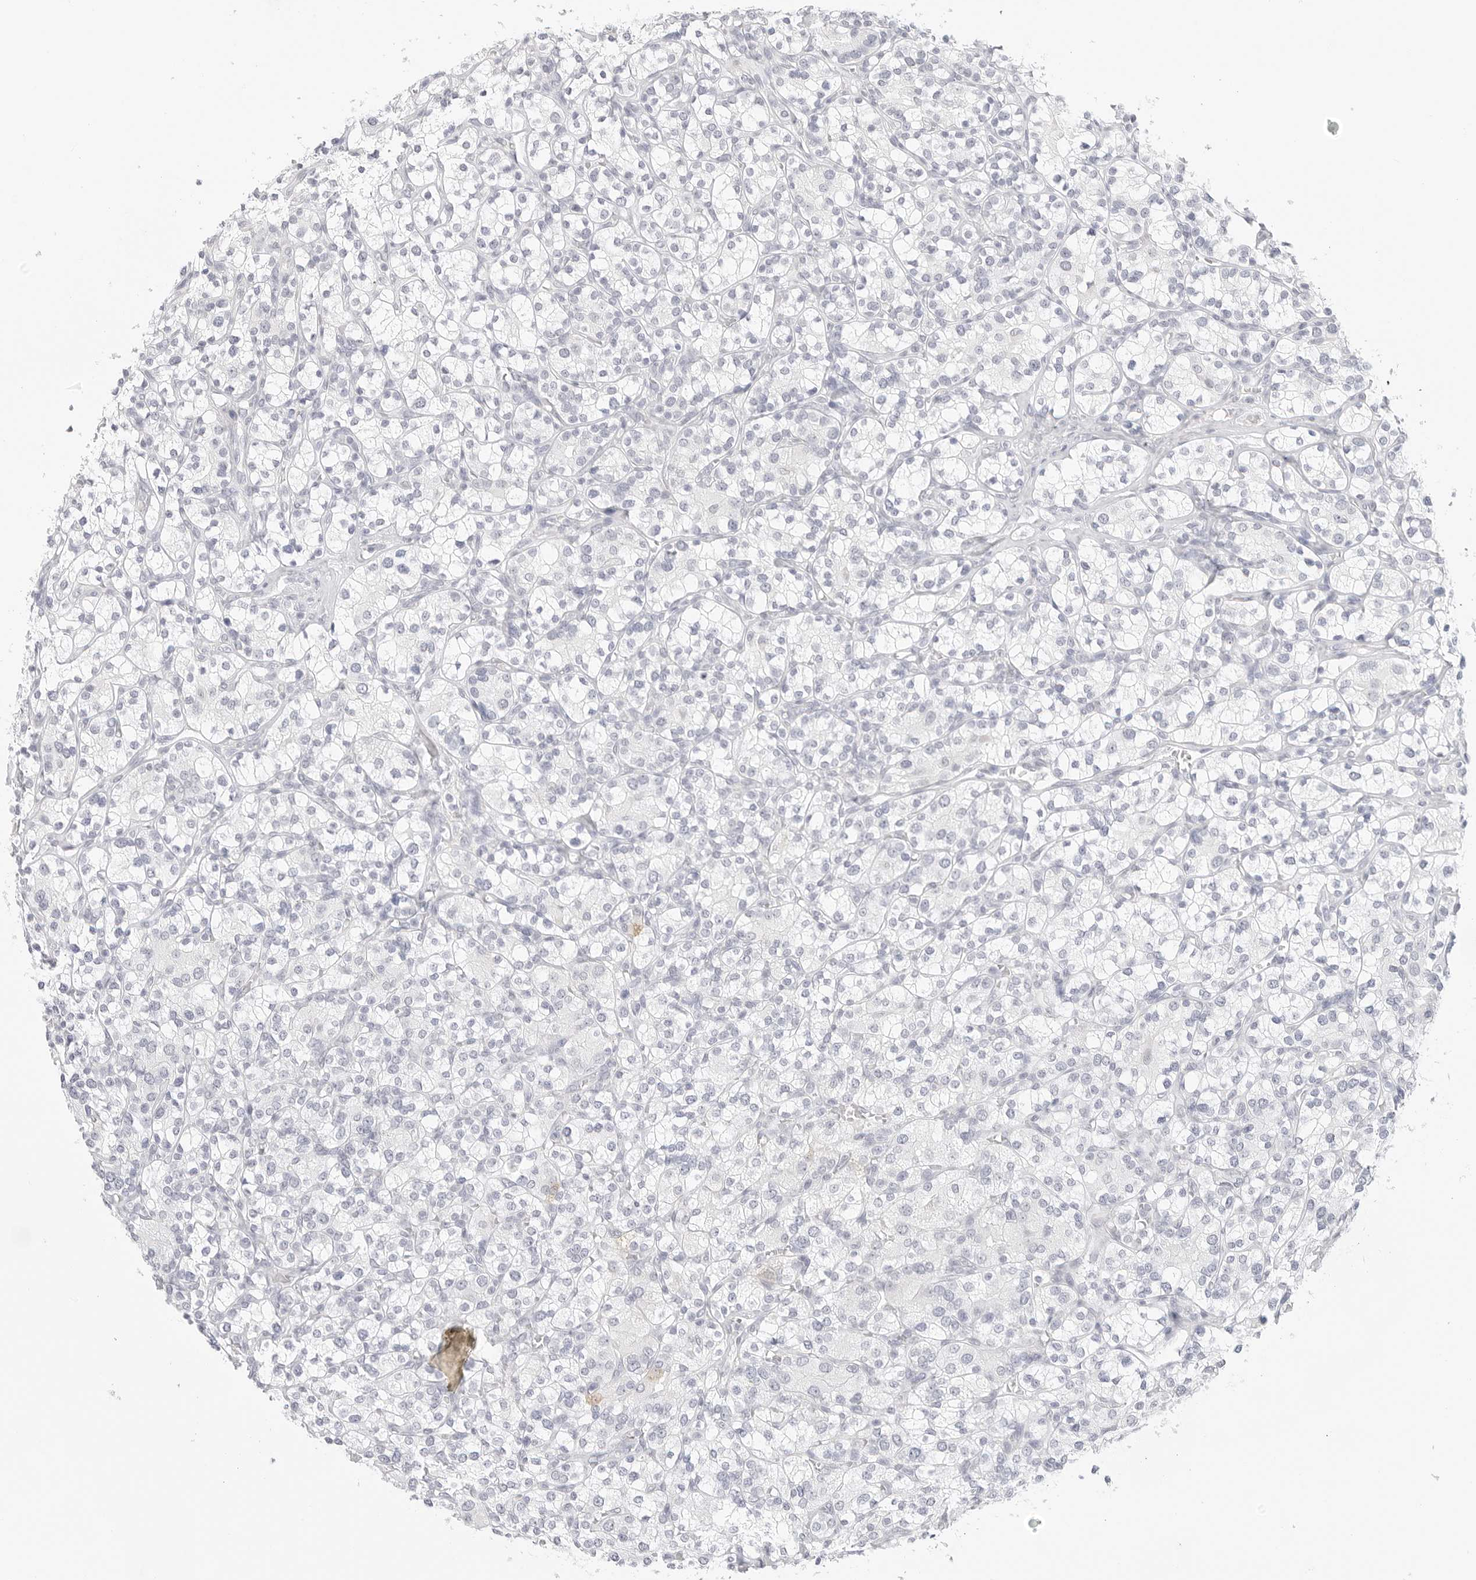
{"staining": {"intensity": "negative", "quantity": "none", "location": "none"}, "tissue": "renal cancer", "cell_type": "Tumor cells", "image_type": "cancer", "snomed": [{"axis": "morphology", "description": "Adenocarcinoma, NOS"}, {"axis": "topography", "description": "Kidney"}], "caption": "Renal adenocarcinoma was stained to show a protein in brown. There is no significant expression in tumor cells. (IHC, brightfield microscopy, high magnification).", "gene": "HMGCS2", "patient": {"sex": "male", "age": 77}}